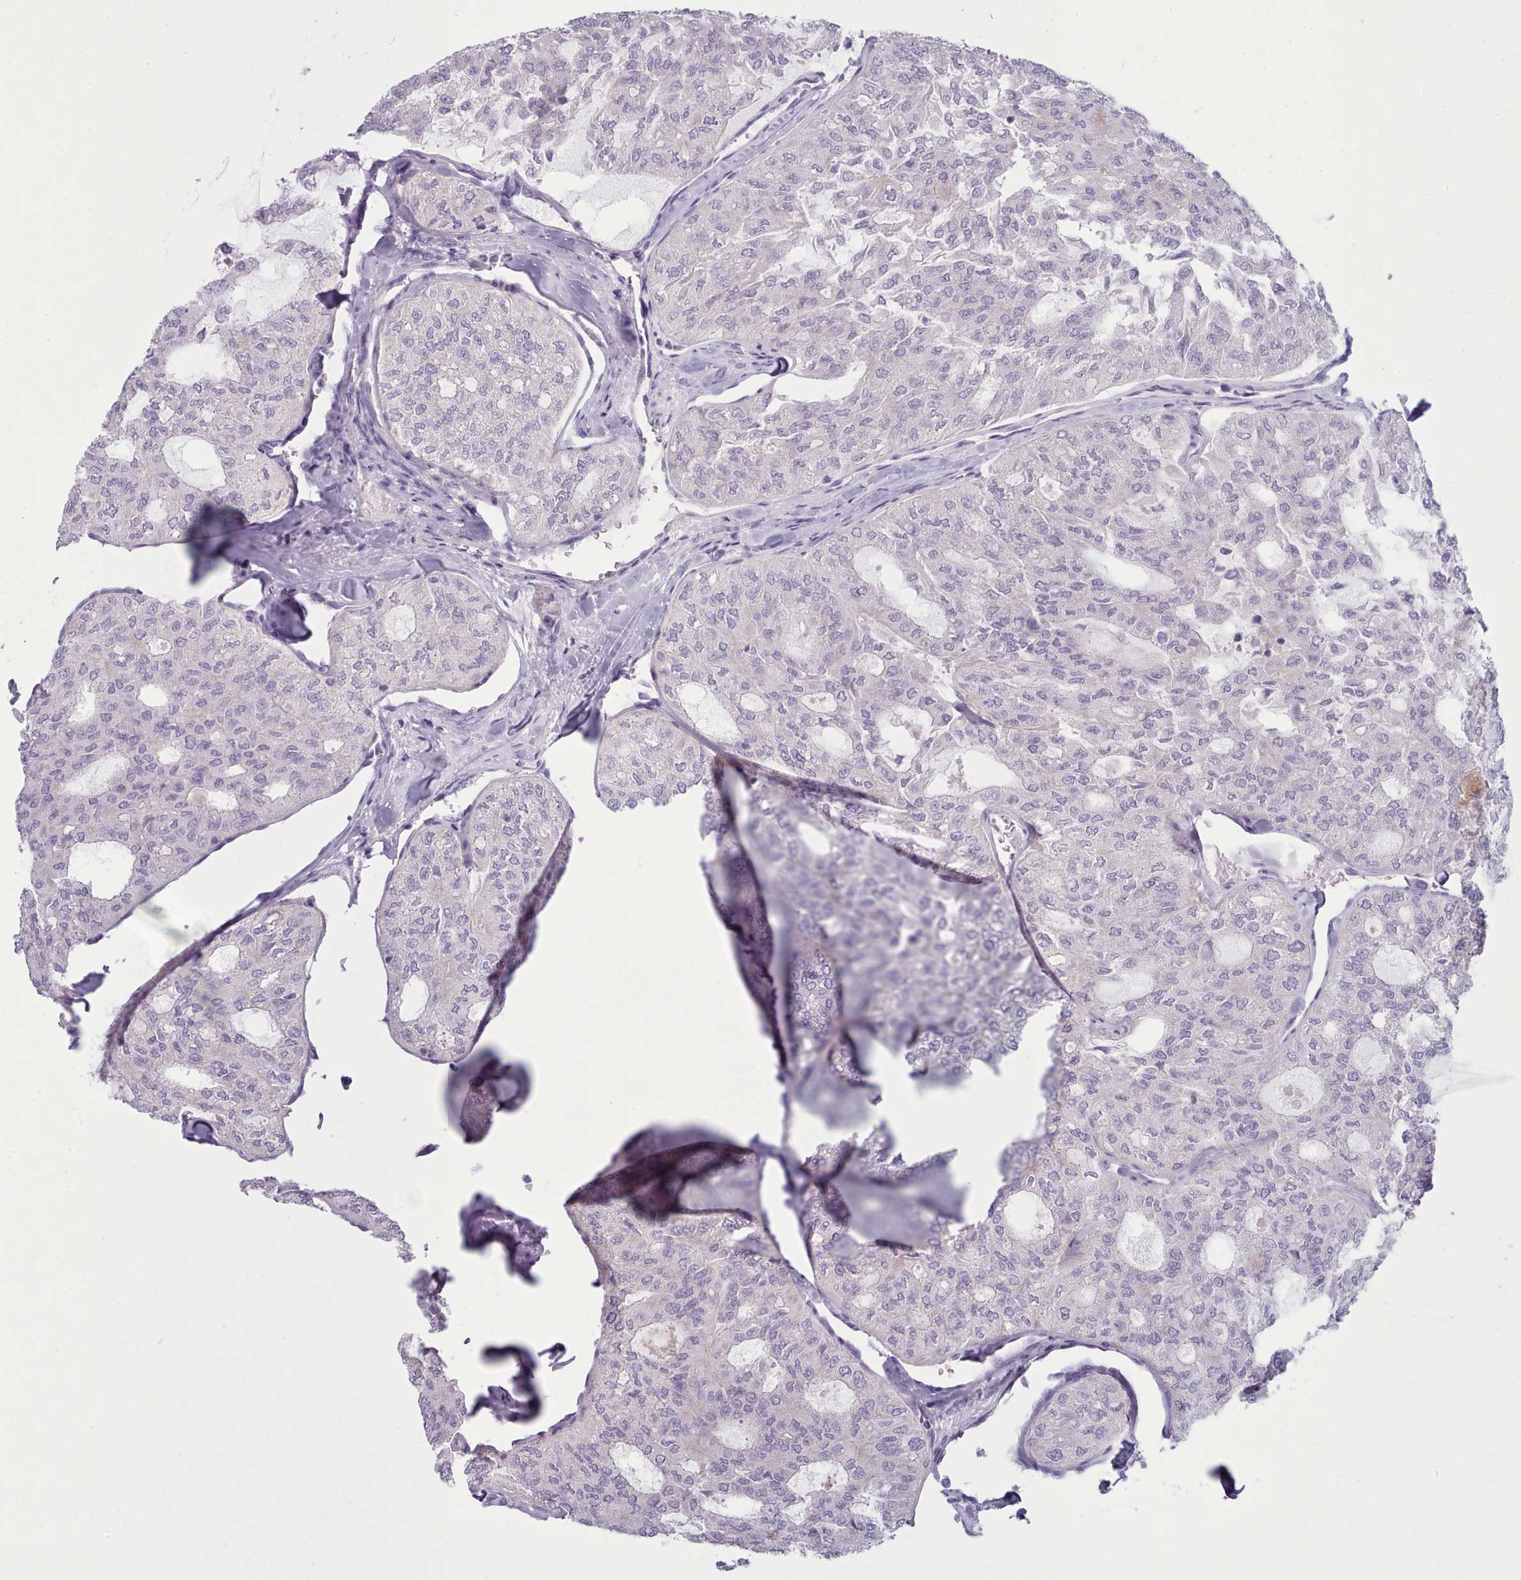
{"staining": {"intensity": "negative", "quantity": "none", "location": "none"}, "tissue": "thyroid cancer", "cell_type": "Tumor cells", "image_type": "cancer", "snomed": [{"axis": "morphology", "description": "Follicular adenoma carcinoma, NOS"}, {"axis": "topography", "description": "Thyroid gland"}], "caption": "This photomicrograph is of thyroid cancer (follicular adenoma carcinoma) stained with IHC to label a protein in brown with the nuclei are counter-stained blue. There is no expression in tumor cells.", "gene": "MYRFL", "patient": {"sex": "male", "age": 75}}